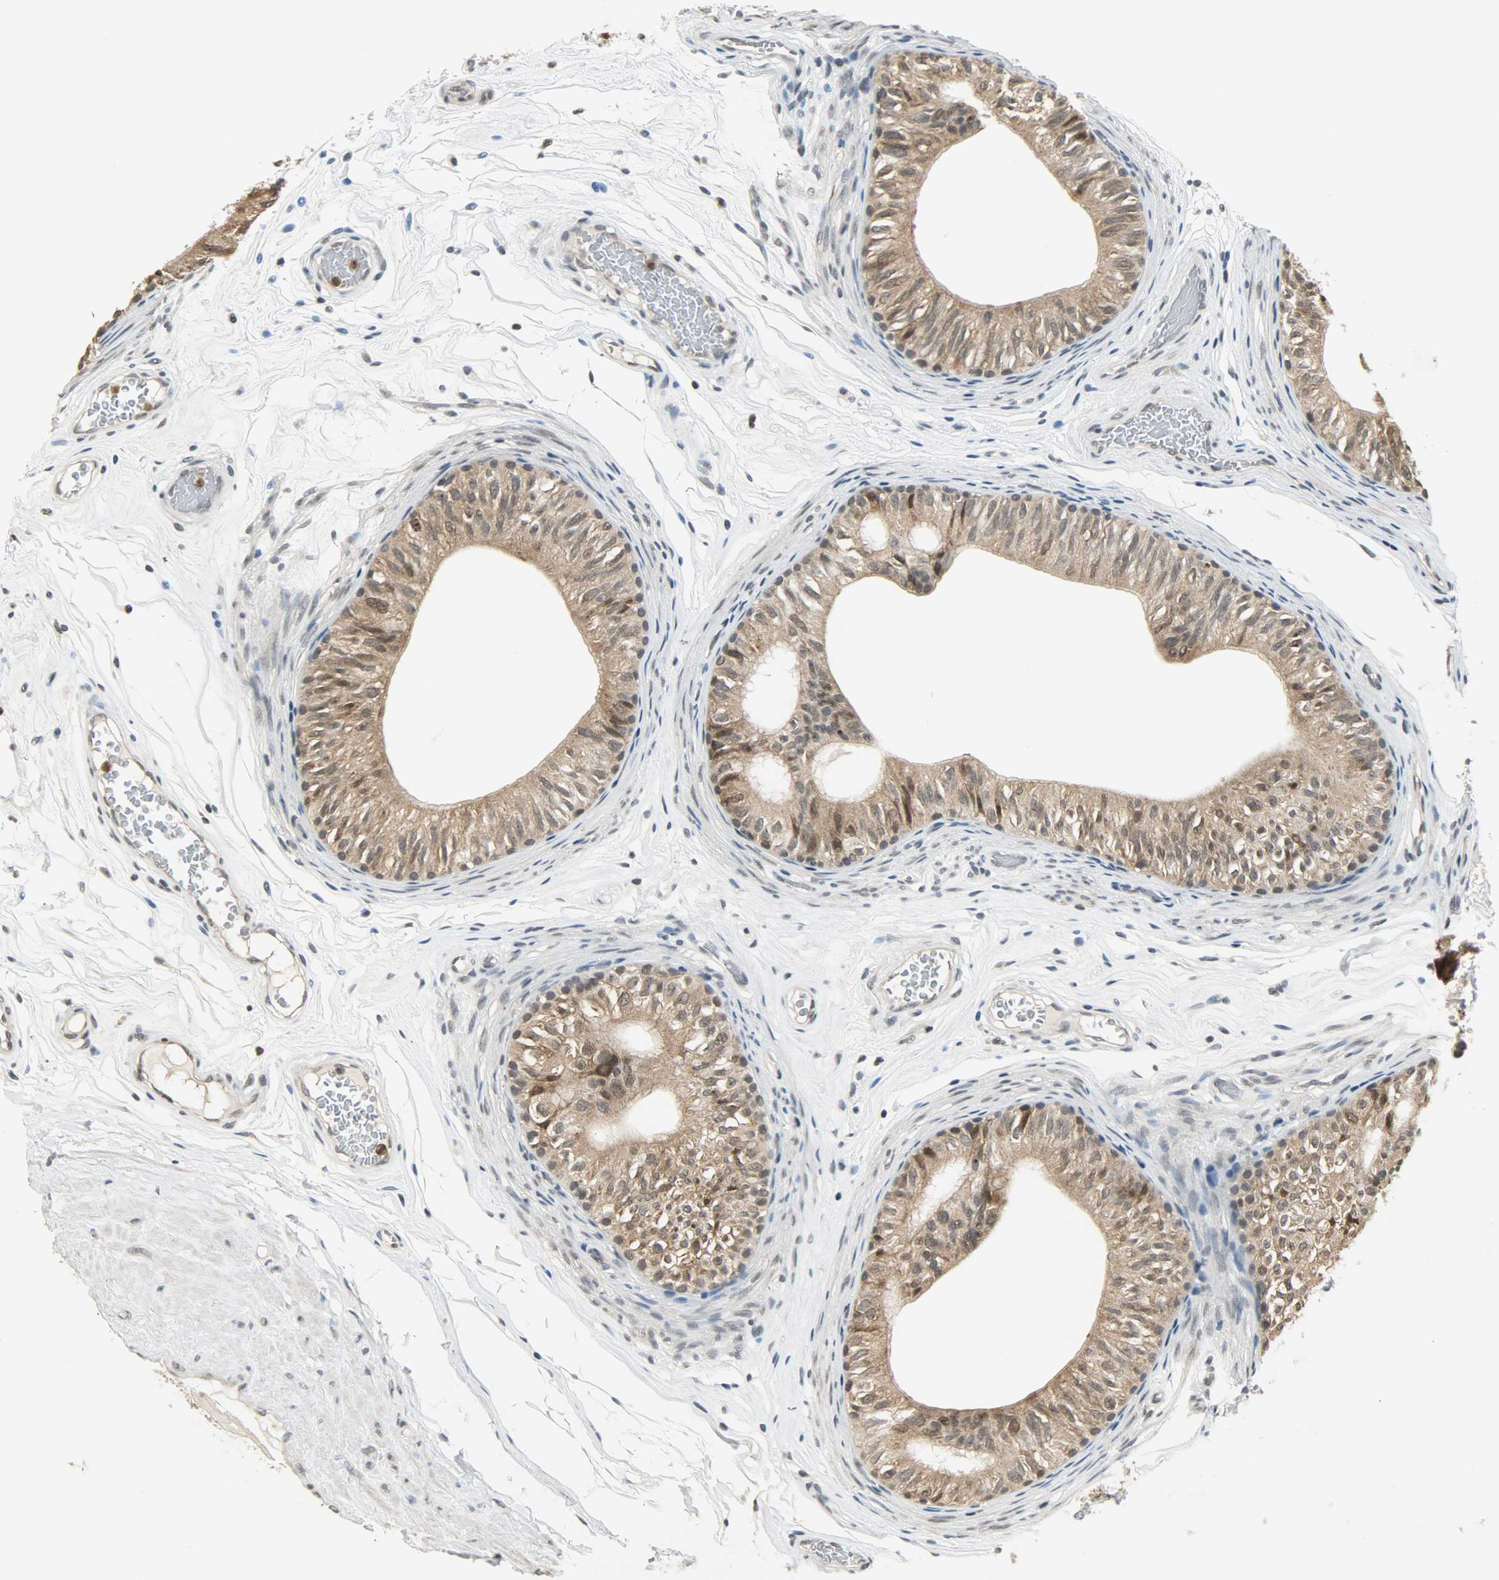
{"staining": {"intensity": "weak", "quantity": ">75%", "location": "cytoplasmic/membranous"}, "tissue": "epididymis", "cell_type": "Glandular cells", "image_type": "normal", "snomed": [{"axis": "morphology", "description": "Normal tissue, NOS"}, {"axis": "topography", "description": "Testis"}, {"axis": "topography", "description": "Epididymis"}], "caption": "DAB (3,3'-diaminobenzidine) immunohistochemical staining of normal epididymis demonstrates weak cytoplasmic/membranous protein positivity in approximately >75% of glandular cells. (Stains: DAB in brown, nuclei in blue, Microscopy: brightfield microscopy at high magnification).", "gene": "SMARCA5", "patient": {"sex": "male", "age": 36}}